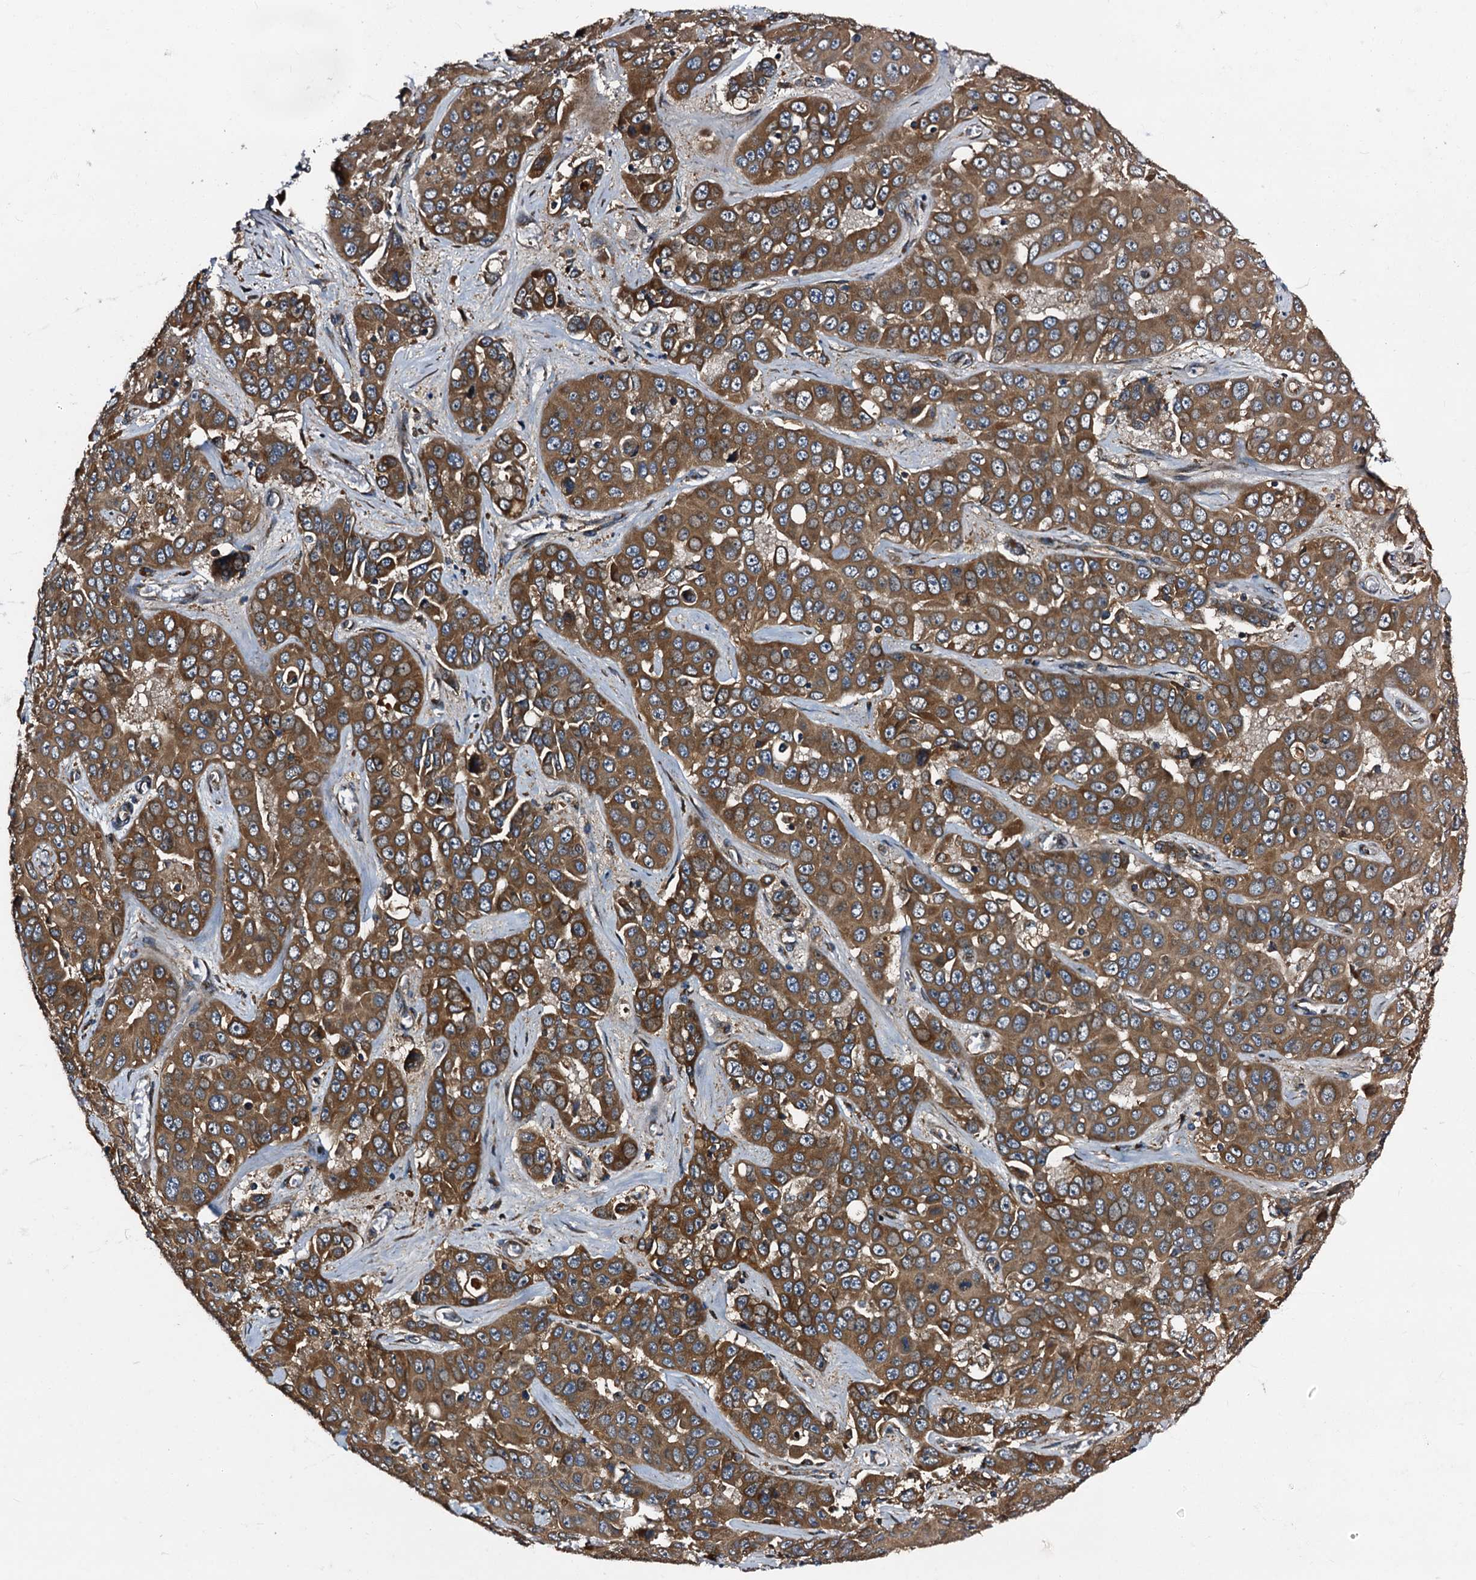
{"staining": {"intensity": "strong", "quantity": ">75%", "location": "cytoplasmic/membranous"}, "tissue": "liver cancer", "cell_type": "Tumor cells", "image_type": "cancer", "snomed": [{"axis": "morphology", "description": "Cholangiocarcinoma"}, {"axis": "topography", "description": "Liver"}], "caption": "Human cholangiocarcinoma (liver) stained with a brown dye shows strong cytoplasmic/membranous positive expression in about >75% of tumor cells.", "gene": "PEX5", "patient": {"sex": "female", "age": 52}}